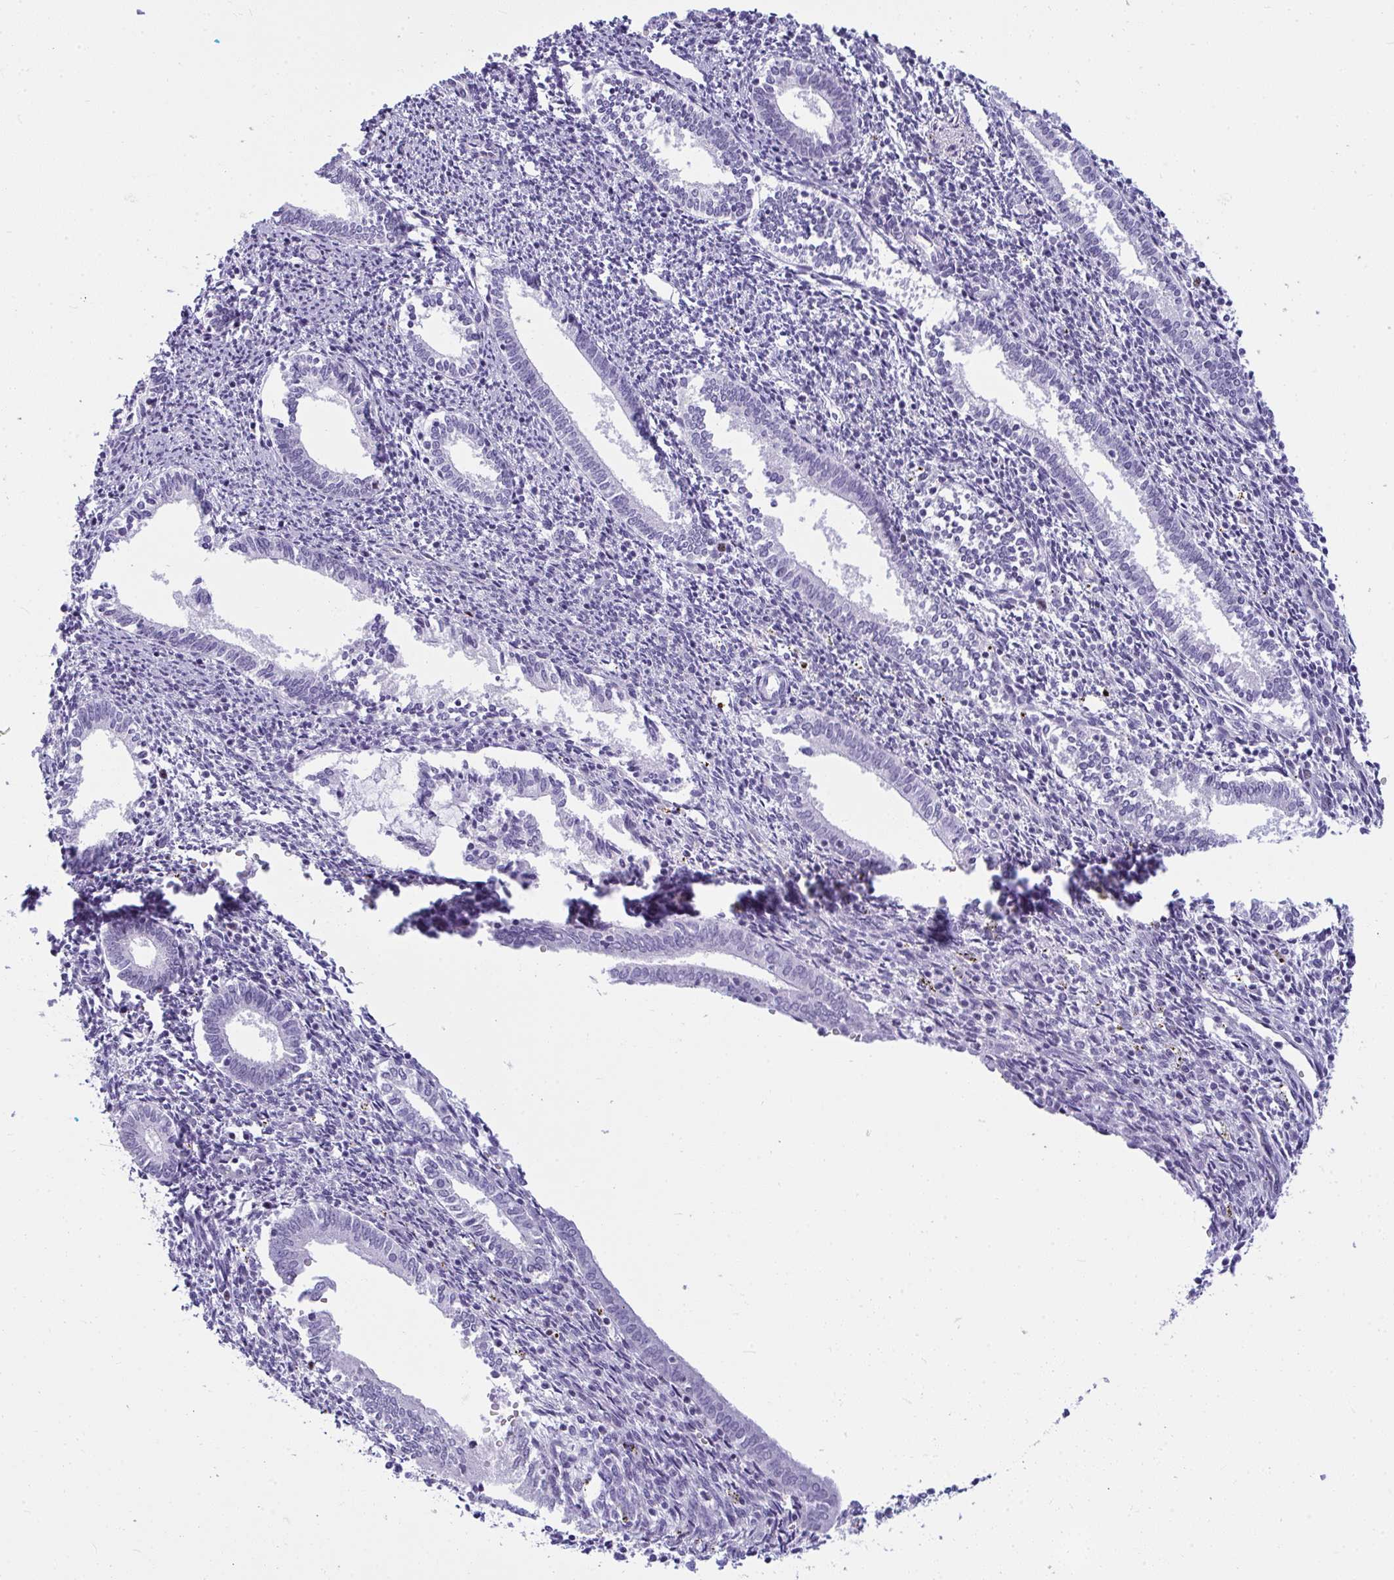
{"staining": {"intensity": "negative", "quantity": "none", "location": "none"}, "tissue": "endometrium", "cell_type": "Cells in endometrial stroma", "image_type": "normal", "snomed": [{"axis": "morphology", "description": "Normal tissue, NOS"}, {"axis": "topography", "description": "Endometrium"}], "caption": "The micrograph displays no staining of cells in endometrial stroma in normal endometrium.", "gene": "SUZ12", "patient": {"sex": "female", "age": 41}}